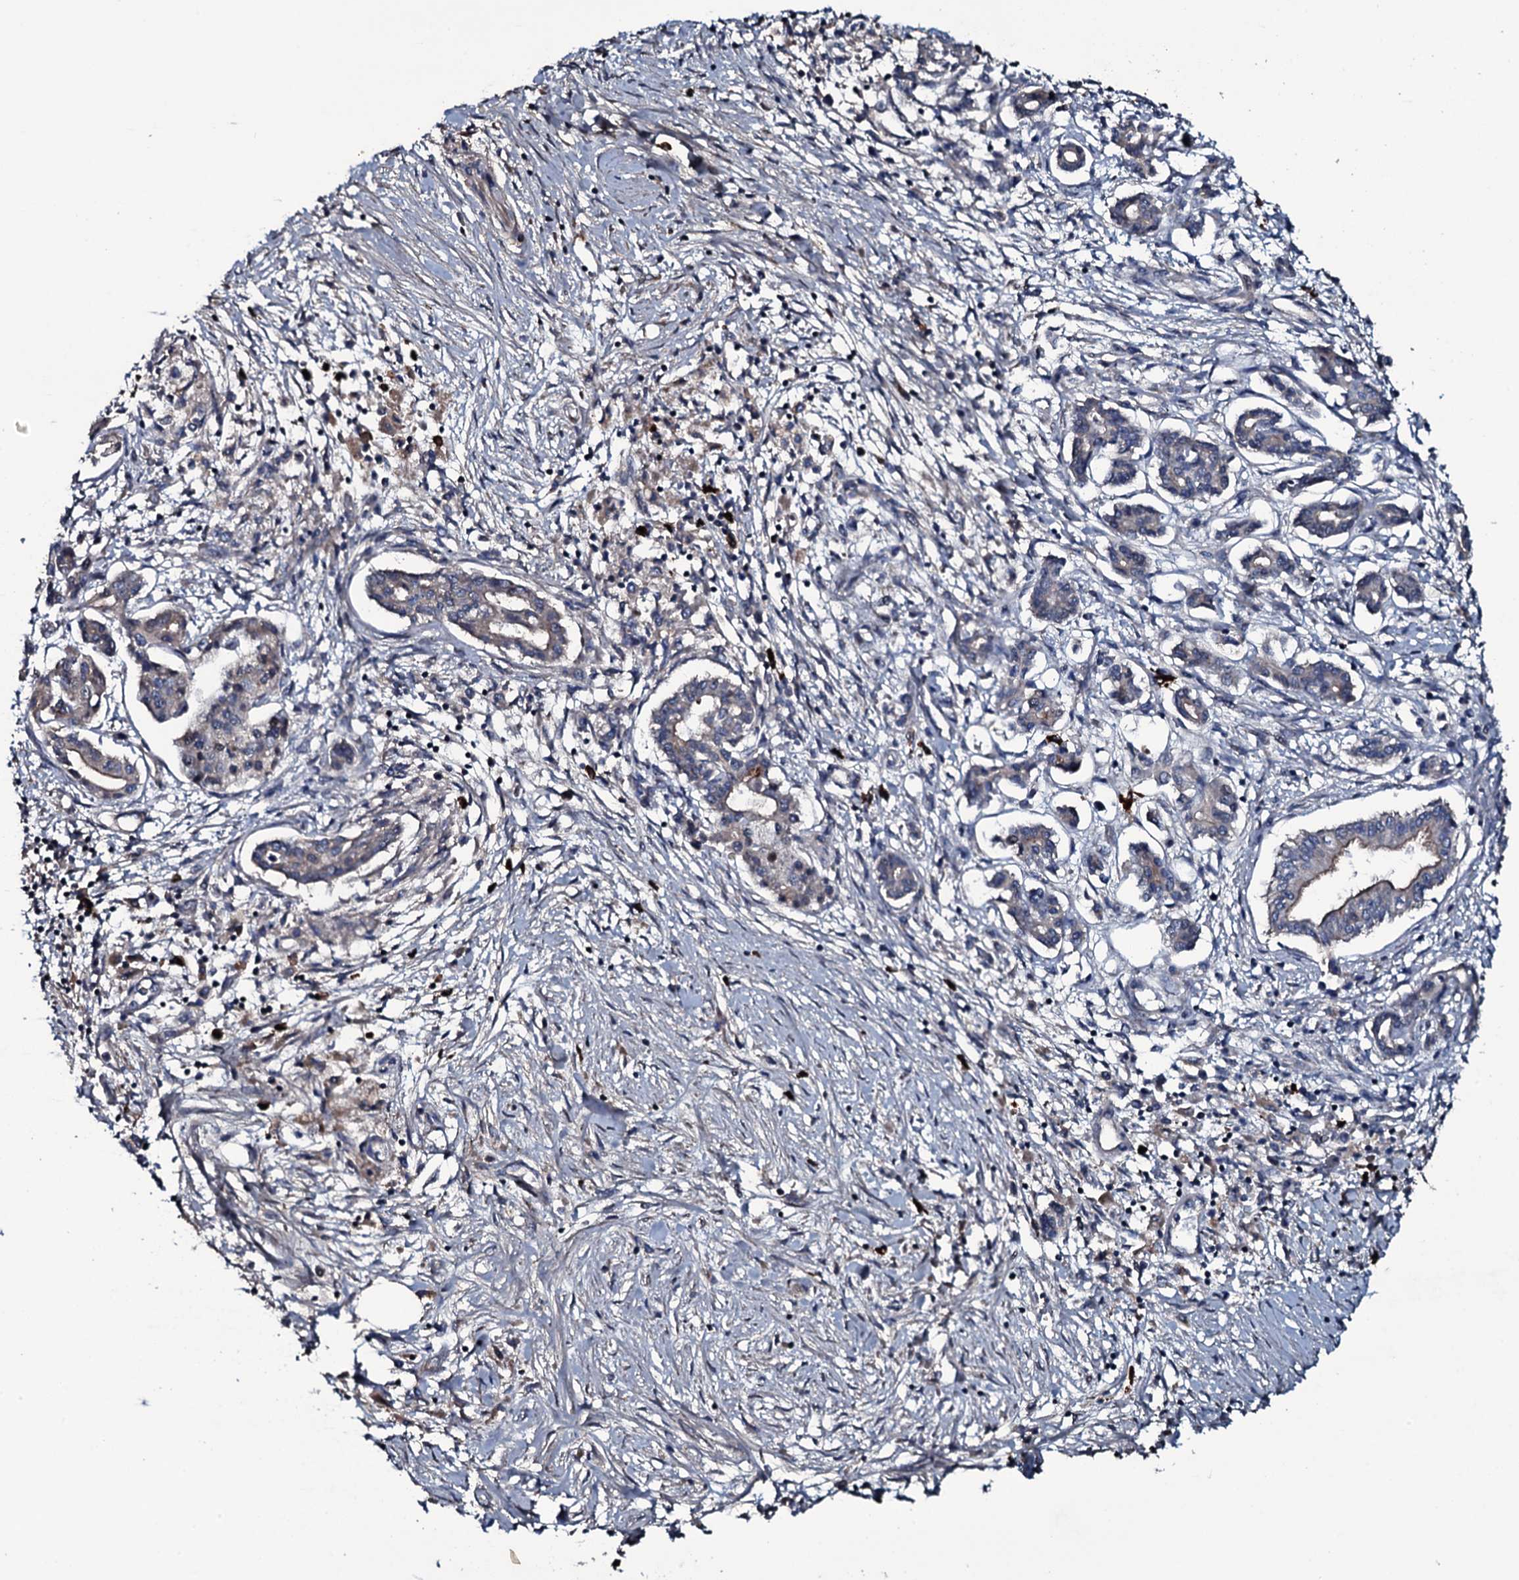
{"staining": {"intensity": "weak", "quantity": "<25%", "location": "cytoplasmic/membranous"}, "tissue": "pancreatic cancer", "cell_type": "Tumor cells", "image_type": "cancer", "snomed": [{"axis": "morphology", "description": "Adenocarcinoma, NOS"}, {"axis": "topography", "description": "Pancreas"}], "caption": "Immunohistochemistry of pancreatic cancer displays no positivity in tumor cells.", "gene": "LYG2", "patient": {"sex": "female", "age": 50}}